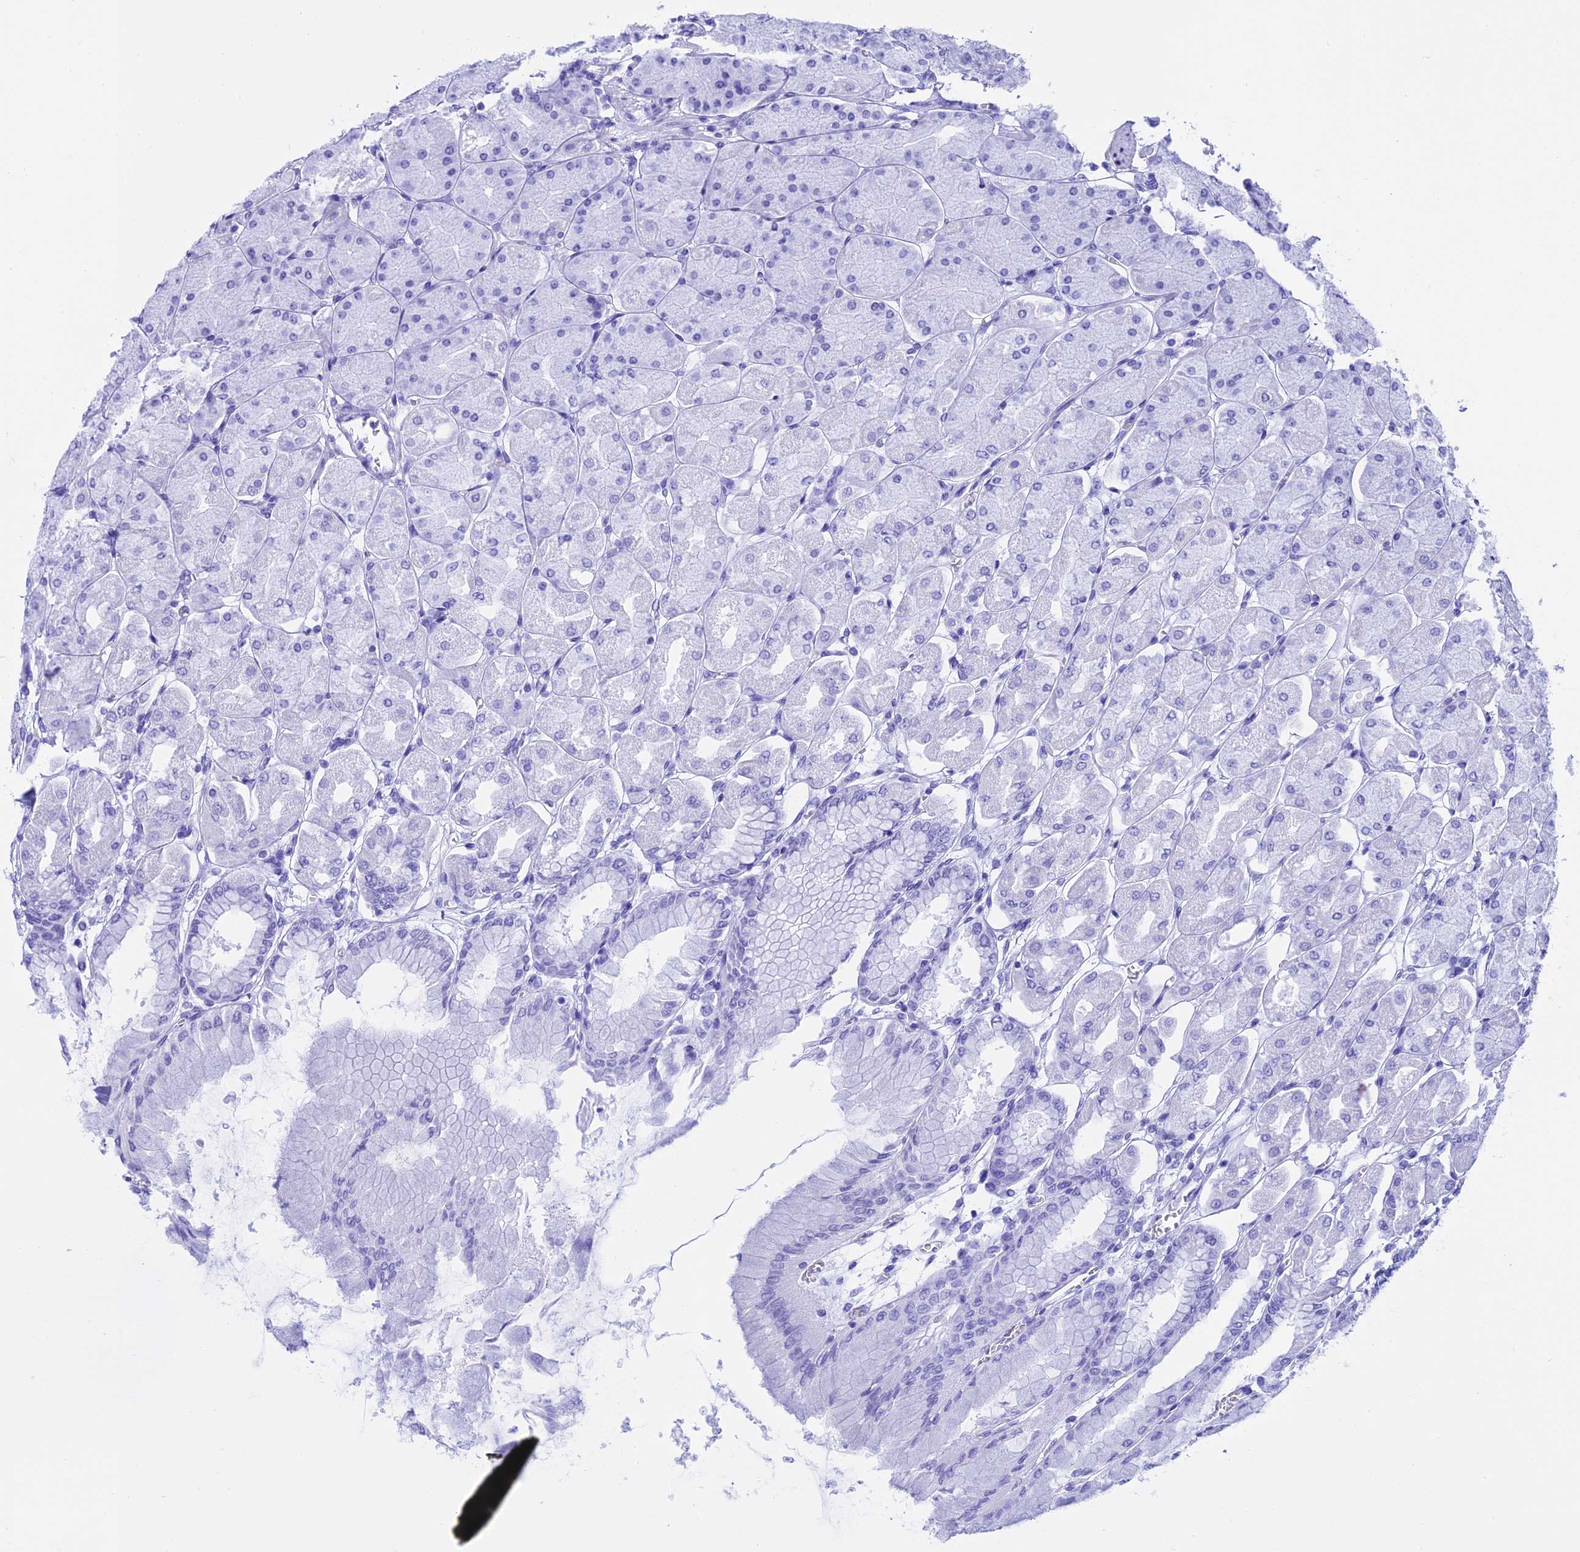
{"staining": {"intensity": "negative", "quantity": "none", "location": "none"}, "tissue": "stomach", "cell_type": "Glandular cells", "image_type": "normal", "snomed": [{"axis": "morphology", "description": "Normal tissue, NOS"}, {"axis": "topography", "description": "Stomach, upper"}], "caption": "Benign stomach was stained to show a protein in brown. There is no significant positivity in glandular cells.", "gene": "WFDC2", "patient": {"sex": "female", "age": 56}}